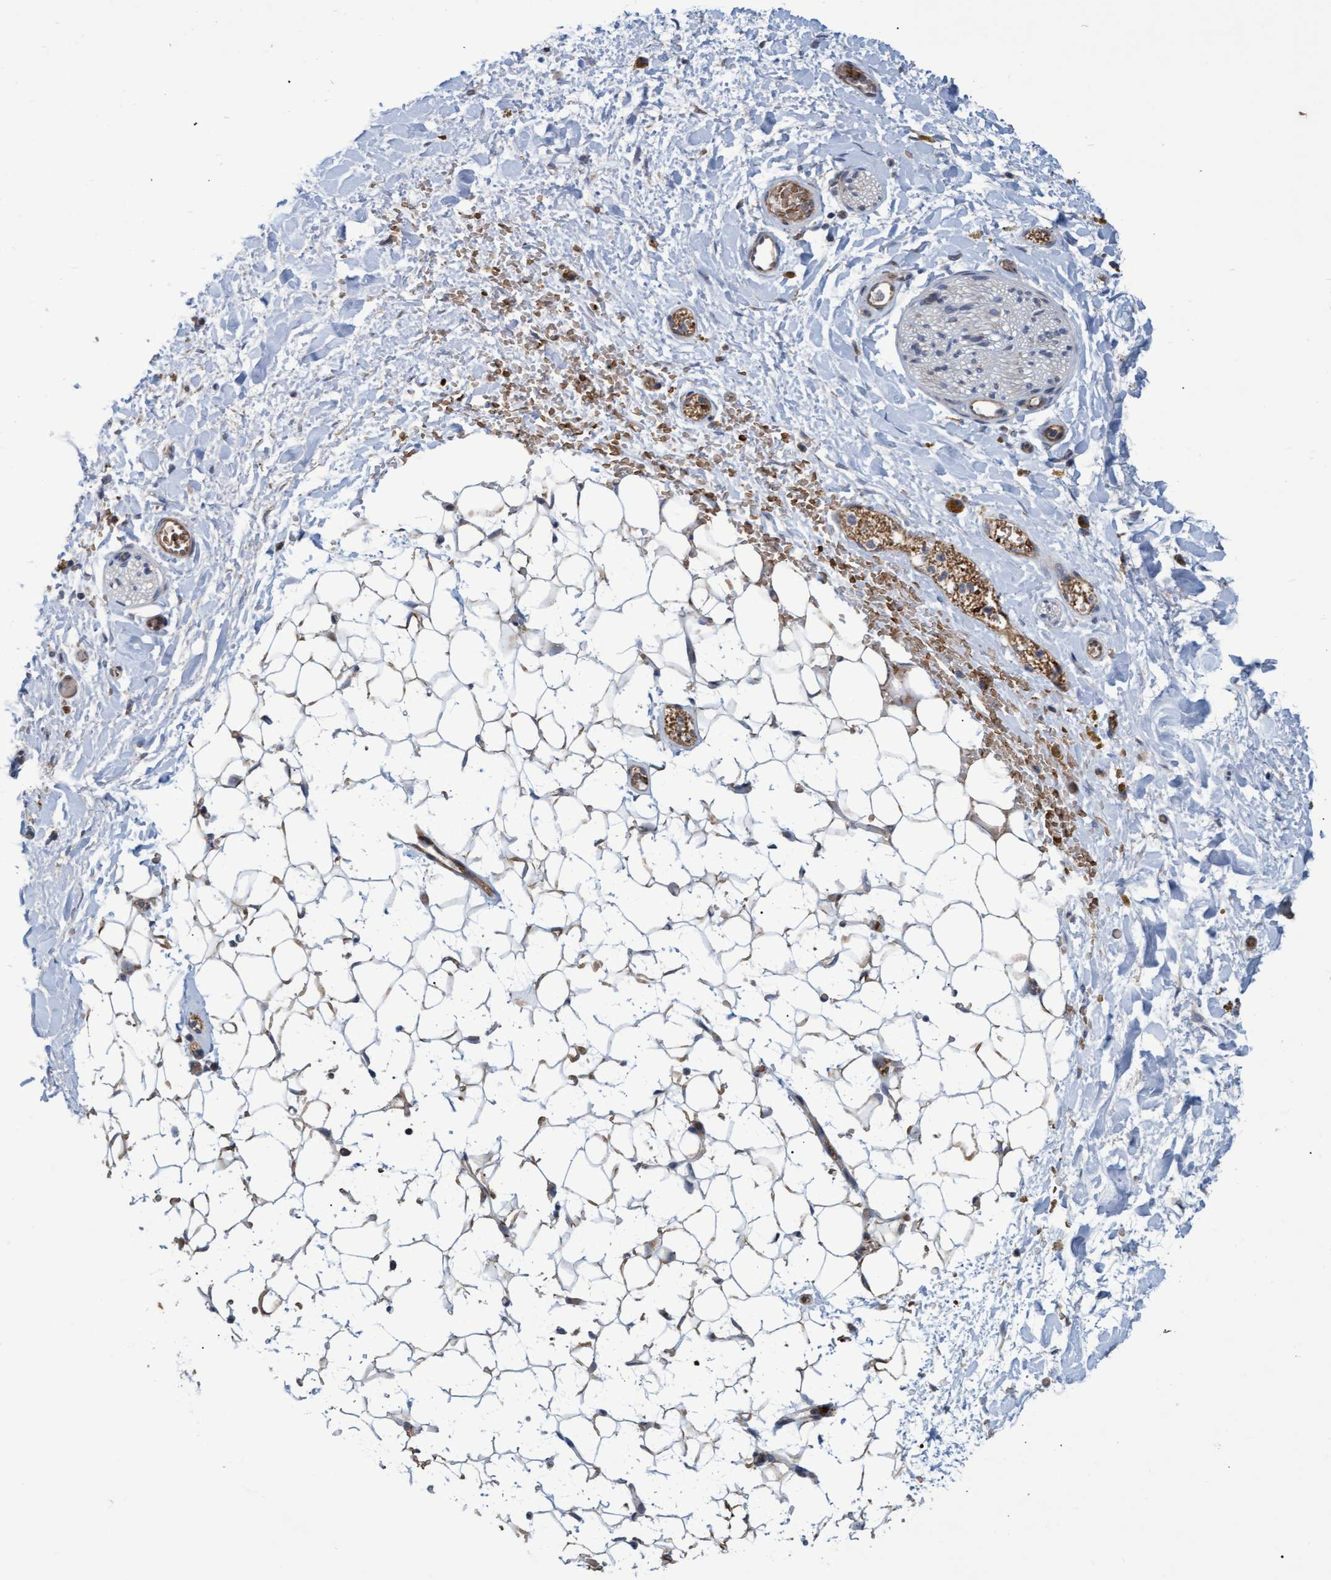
{"staining": {"intensity": "weak", "quantity": ">75%", "location": "cytoplasmic/membranous"}, "tissue": "adipose tissue", "cell_type": "Adipocytes", "image_type": "normal", "snomed": [{"axis": "morphology", "description": "Normal tissue, NOS"}, {"axis": "topography", "description": "Kidney"}, {"axis": "topography", "description": "Peripheral nerve tissue"}], "caption": "Immunohistochemical staining of normal adipose tissue demonstrates >75% levels of weak cytoplasmic/membranous protein positivity in approximately >75% of adipocytes. The staining was performed using DAB (3,3'-diaminobenzidine) to visualize the protein expression in brown, while the nuclei were stained in blue with hematoxylin (Magnification: 20x).", "gene": "NAA15", "patient": {"sex": "male", "age": 7}}